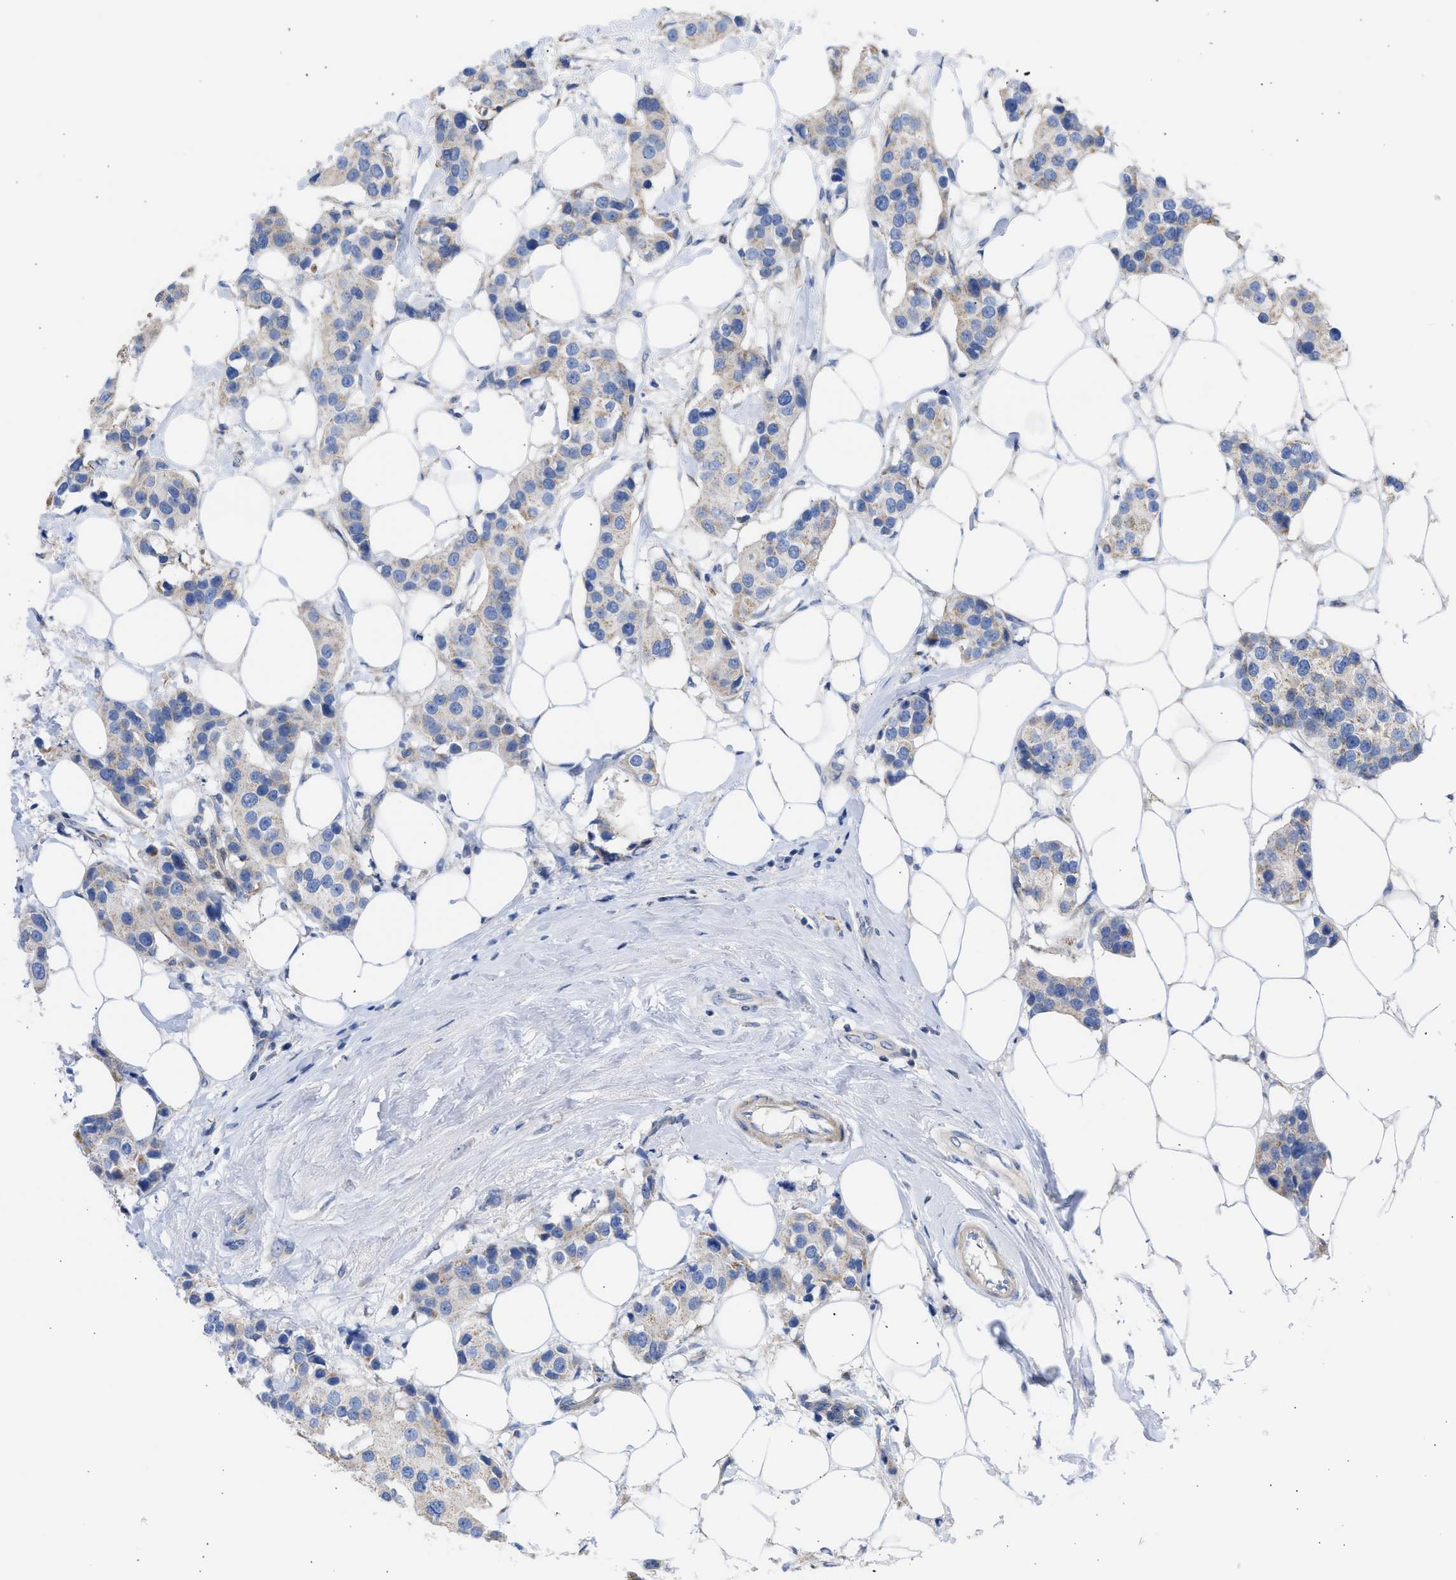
{"staining": {"intensity": "weak", "quantity": "25%-75%", "location": "cytoplasmic/membranous"}, "tissue": "breast cancer", "cell_type": "Tumor cells", "image_type": "cancer", "snomed": [{"axis": "morphology", "description": "Normal tissue, NOS"}, {"axis": "morphology", "description": "Duct carcinoma"}, {"axis": "topography", "description": "Breast"}], "caption": "Breast invasive ductal carcinoma was stained to show a protein in brown. There is low levels of weak cytoplasmic/membranous positivity in about 25%-75% of tumor cells.", "gene": "BTG3", "patient": {"sex": "female", "age": 39}}